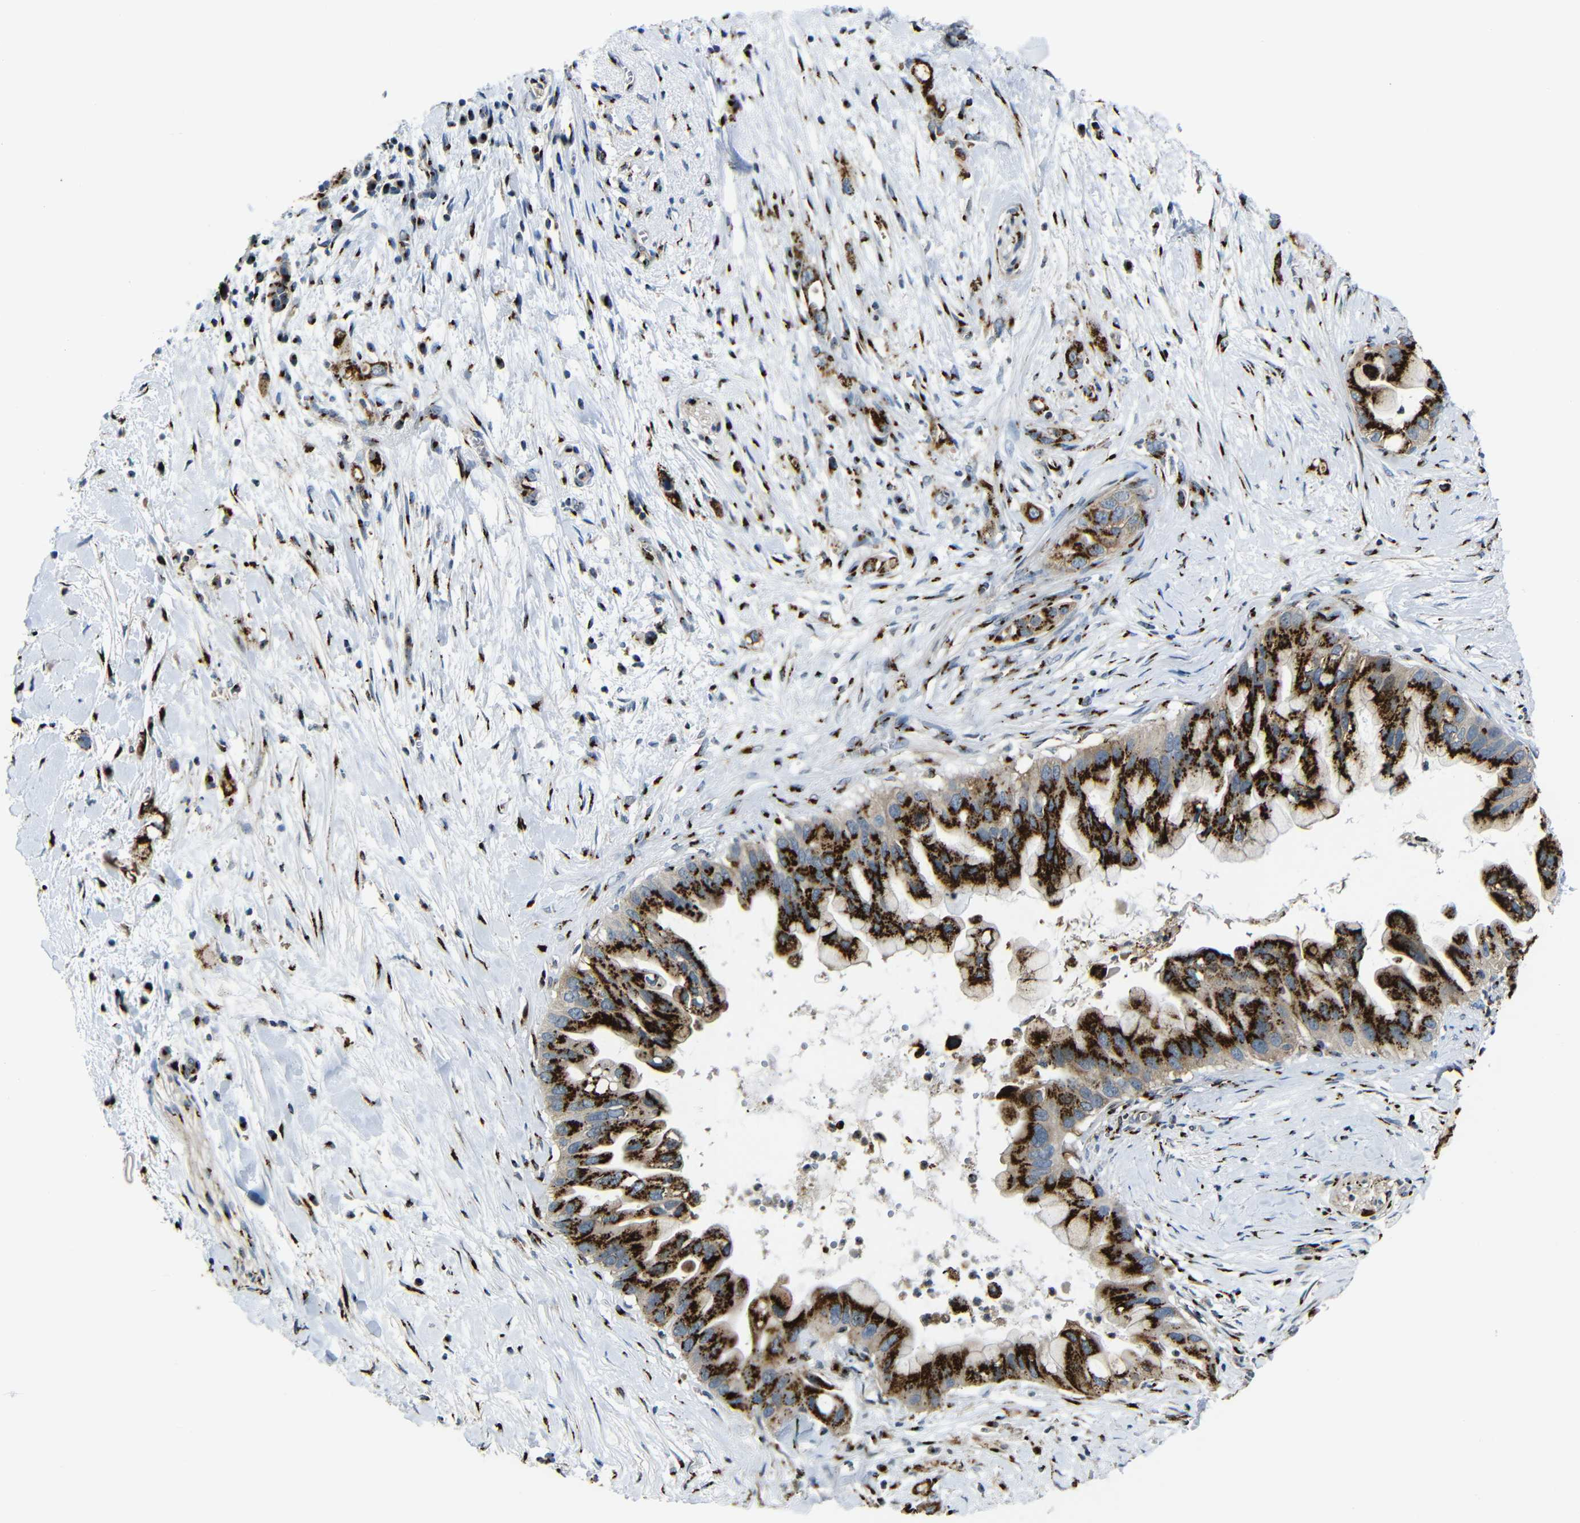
{"staining": {"intensity": "strong", "quantity": ">75%", "location": "cytoplasmic/membranous"}, "tissue": "pancreatic cancer", "cell_type": "Tumor cells", "image_type": "cancer", "snomed": [{"axis": "morphology", "description": "Adenocarcinoma, NOS"}, {"axis": "topography", "description": "Pancreas"}], "caption": "Brown immunohistochemical staining in adenocarcinoma (pancreatic) reveals strong cytoplasmic/membranous staining in approximately >75% of tumor cells.", "gene": "TGOLN2", "patient": {"sex": "male", "age": 55}}